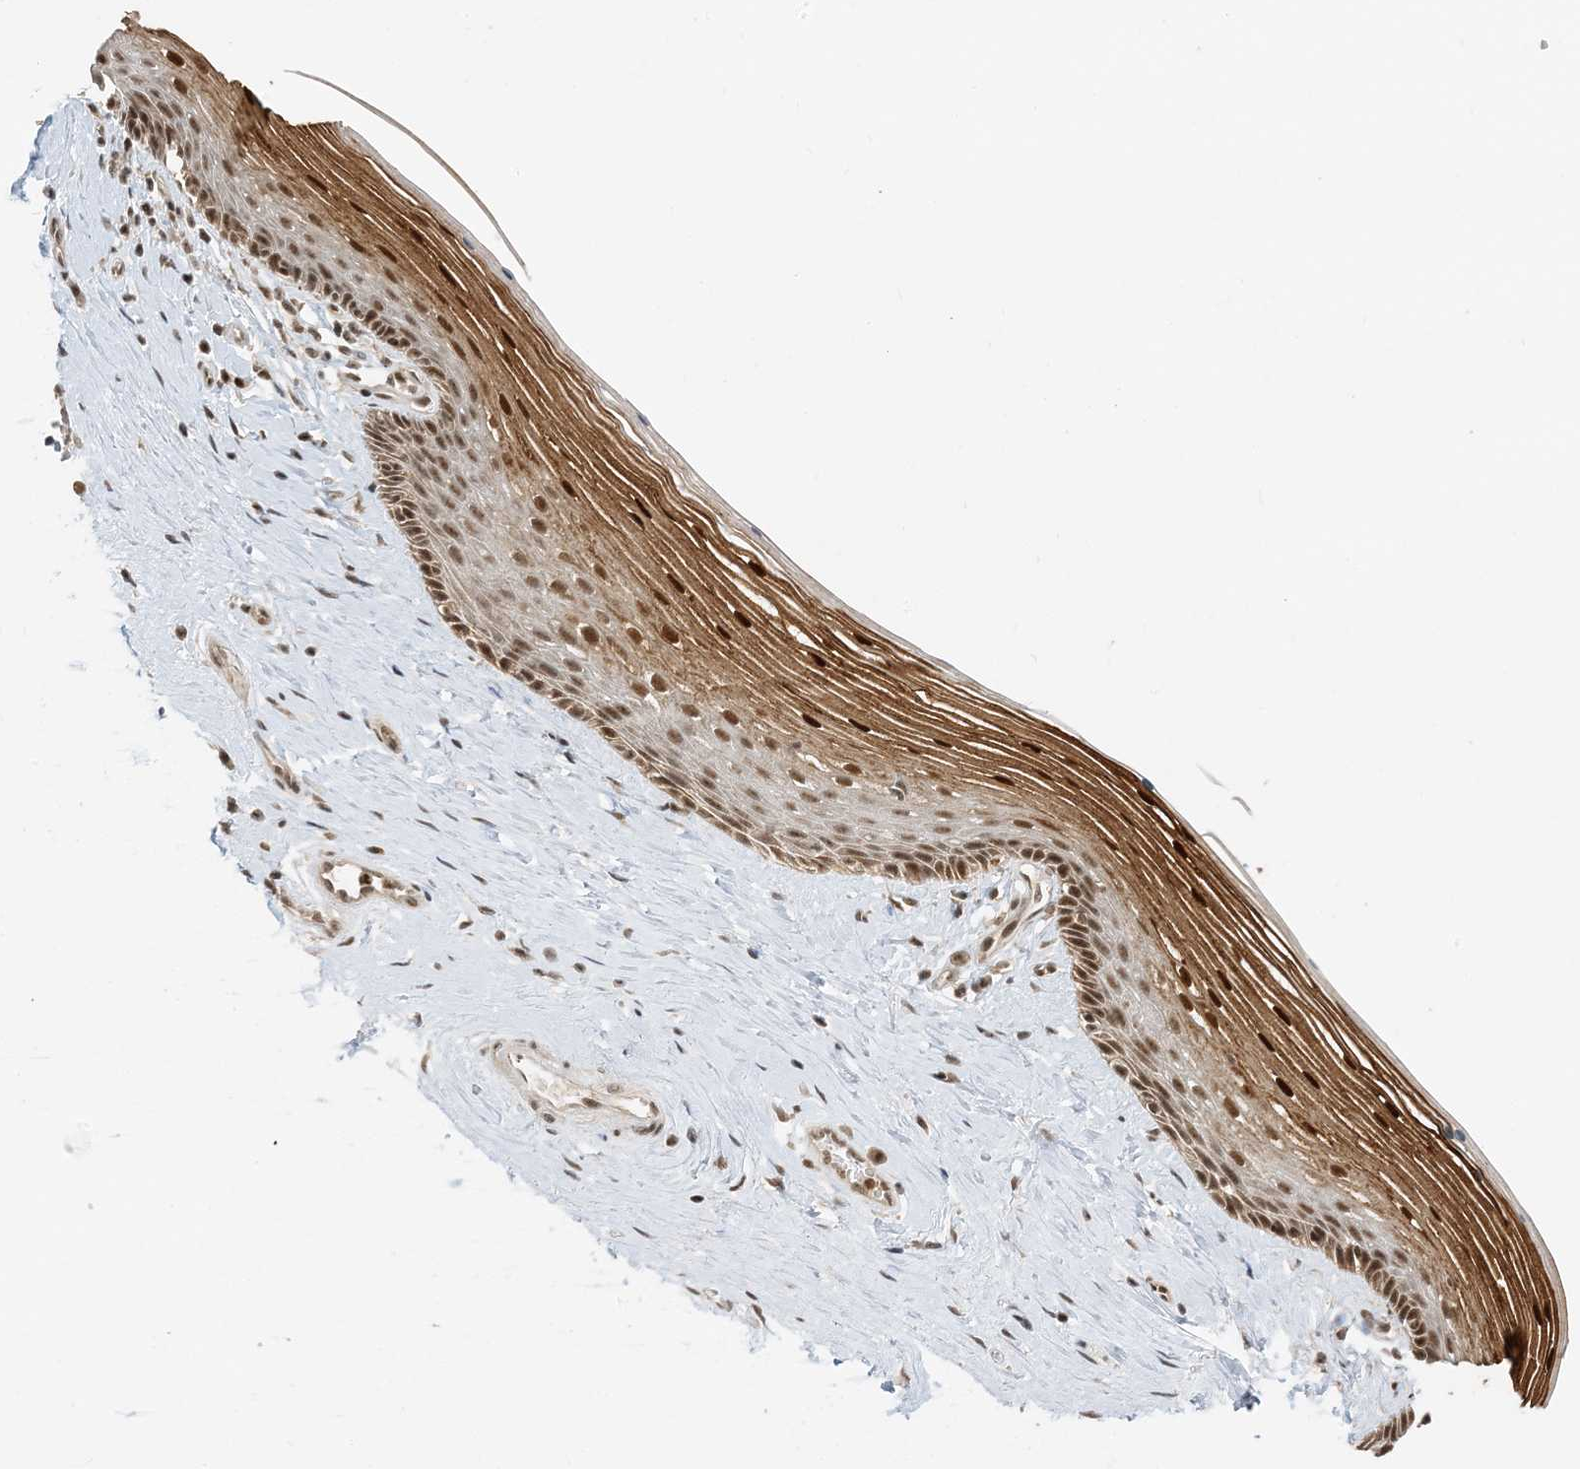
{"staining": {"intensity": "moderate", "quantity": ">75%", "location": "cytoplasmic/membranous,nuclear"}, "tissue": "vagina", "cell_type": "Squamous epithelial cells", "image_type": "normal", "snomed": [{"axis": "morphology", "description": "Normal tissue, NOS"}, {"axis": "topography", "description": "Vagina"}], "caption": "IHC (DAB (3,3'-diaminobenzidine)) staining of unremarkable human vagina demonstrates moderate cytoplasmic/membranous,nuclear protein expression in approximately >75% of squamous epithelial cells. (IHC, brightfield microscopy, high magnification).", "gene": "ZNF740", "patient": {"sex": "female", "age": 46}}